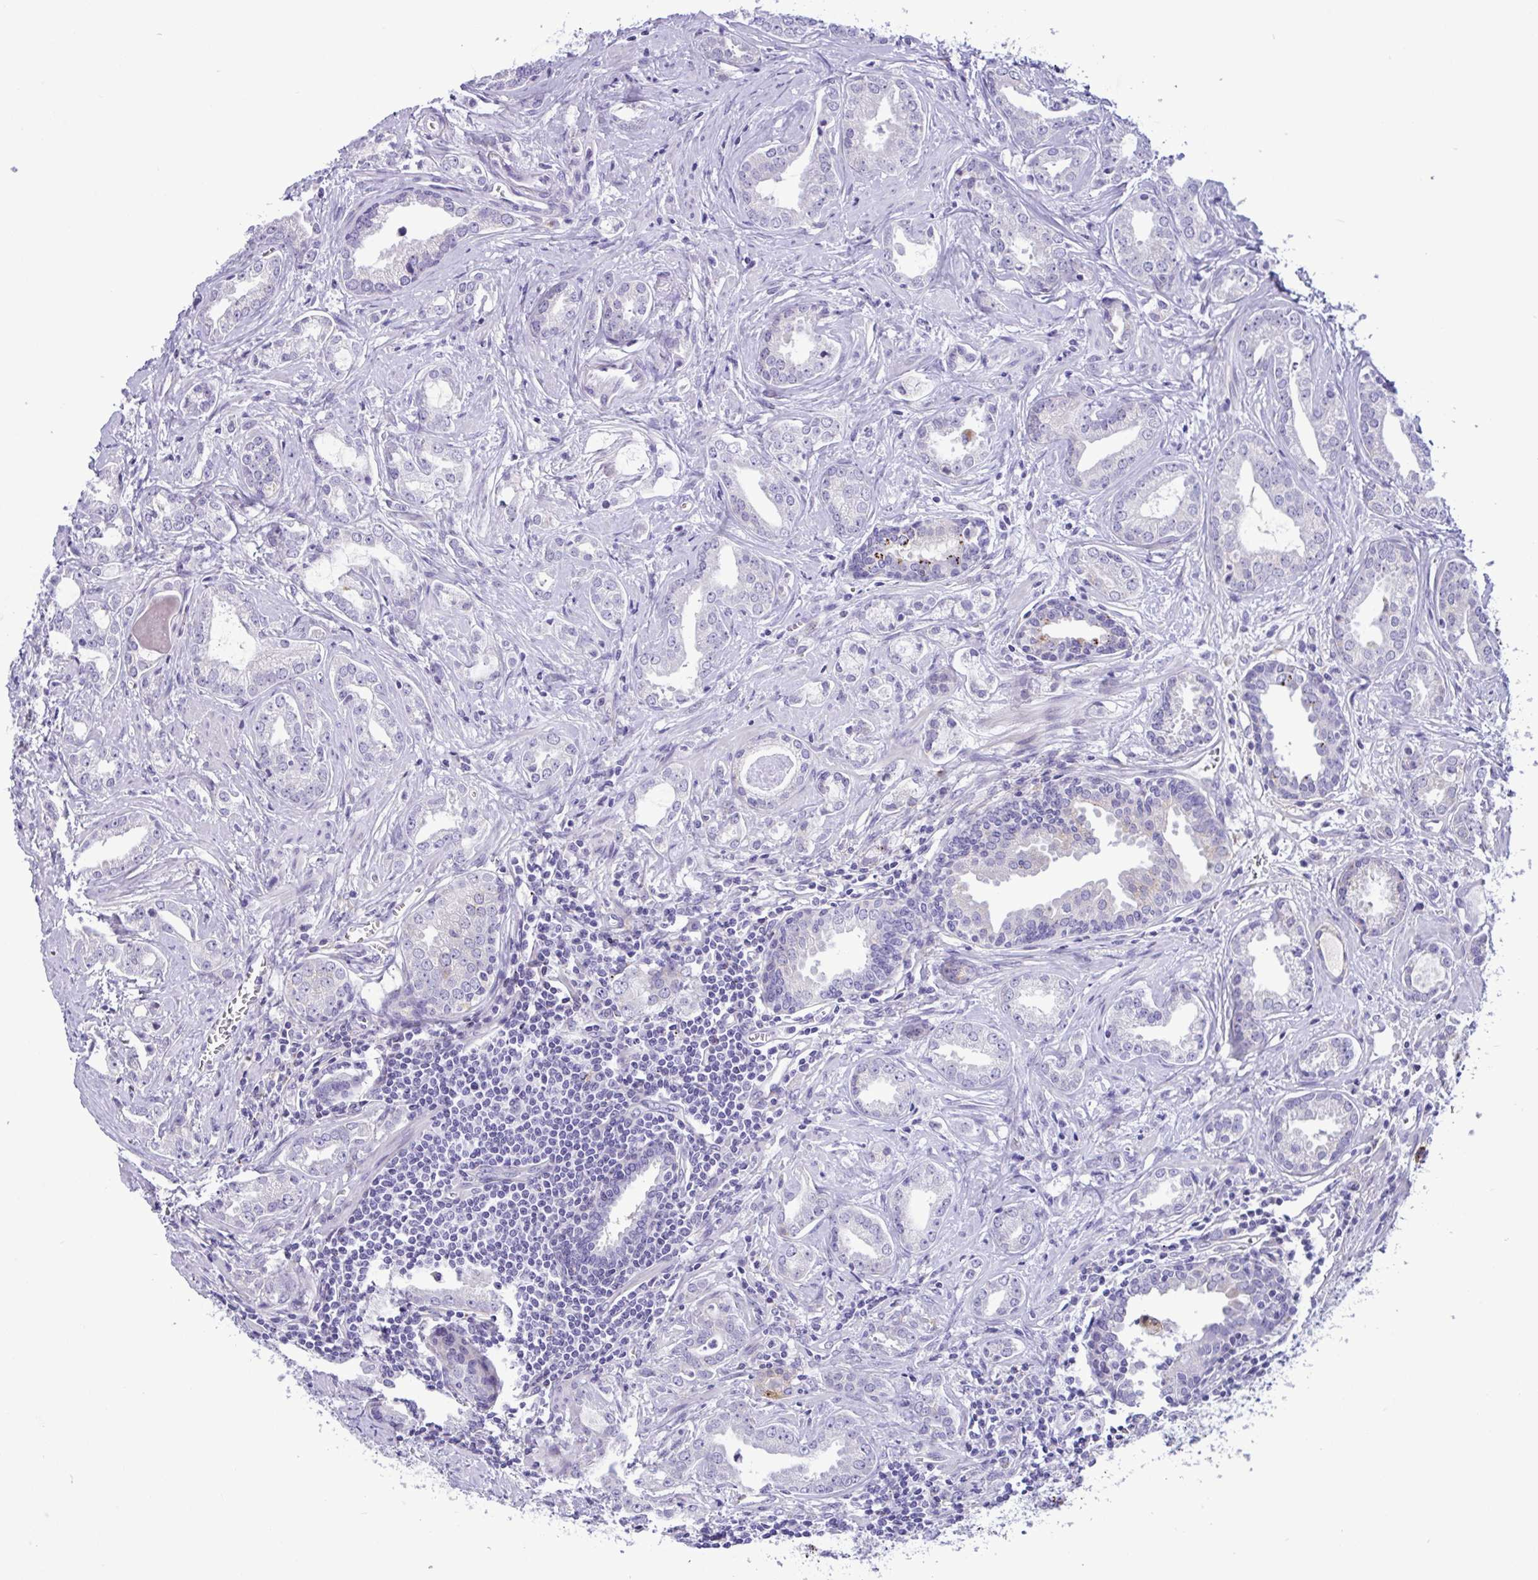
{"staining": {"intensity": "moderate", "quantity": "<25%", "location": "cytoplasmic/membranous"}, "tissue": "prostate cancer", "cell_type": "Tumor cells", "image_type": "cancer", "snomed": [{"axis": "morphology", "description": "Adenocarcinoma, Medium grade"}, {"axis": "topography", "description": "Prostate"}], "caption": "Protein expression by immunohistochemistry reveals moderate cytoplasmic/membranous staining in about <25% of tumor cells in prostate cancer (adenocarcinoma (medium-grade)). (DAB IHC, brown staining for protein, blue staining for nuclei).", "gene": "SREBF1", "patient": {"sex": "male", "age": 57}}